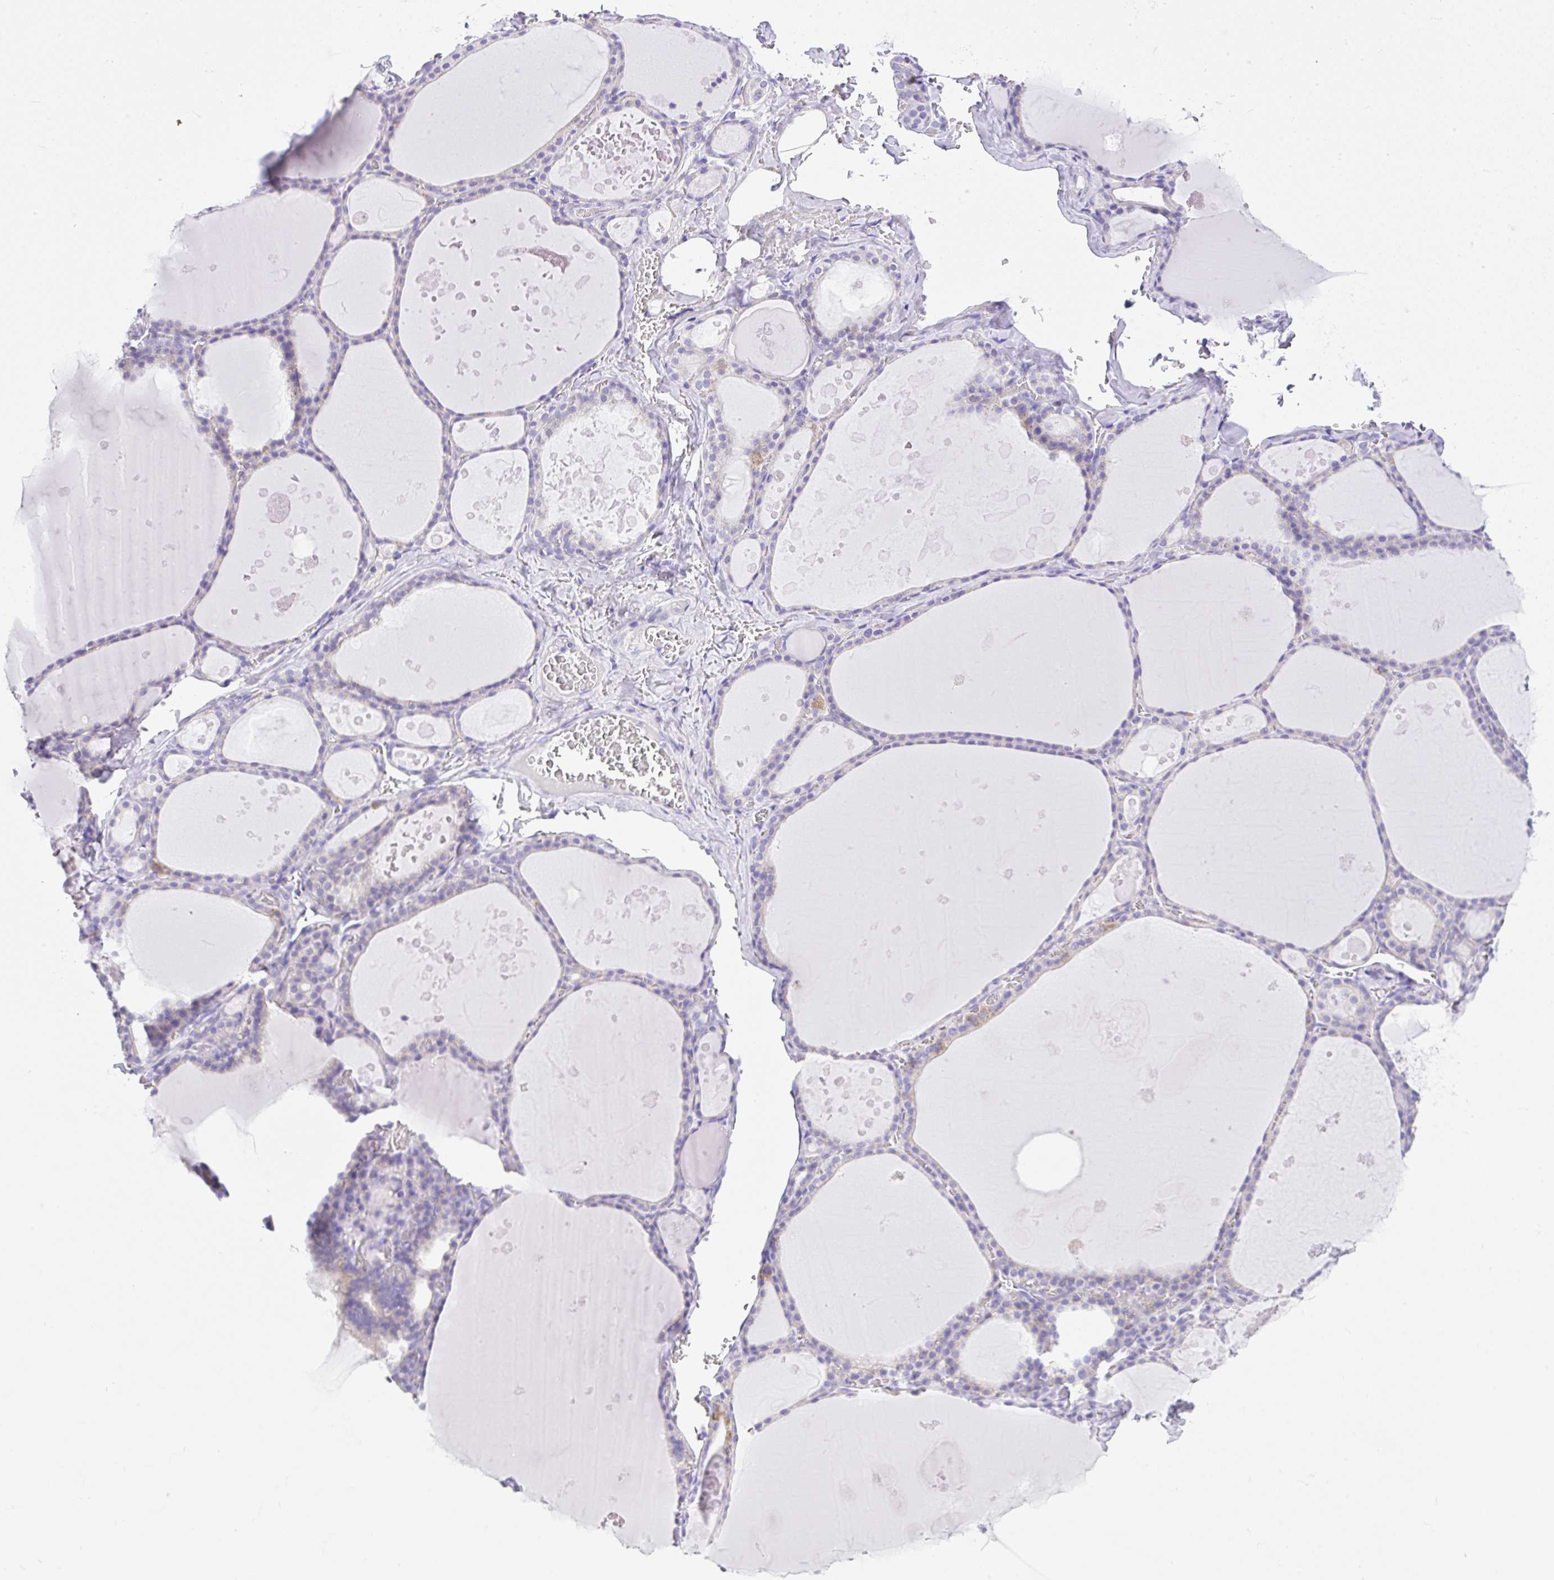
{"staining": {"intensity": "negative", "quantity": "none", "location": "none"}, "tissue": "thyroid gland", "cell_type": "Glandular cells", "image_type": "normal", "snomed": [{"axis": "morphology", "description": "Normal tissue, NOS"}, {"axis": "topography", "description": "Thyroid gland"}], "caption": "DAB immunohistochemical staining of unremarkable thyroid gland displays no significant positivity in glandular cells. Nuclei are stained in blue.", "gene": "SLC13A1", "patient": {"sex": "male", "age": 56}}